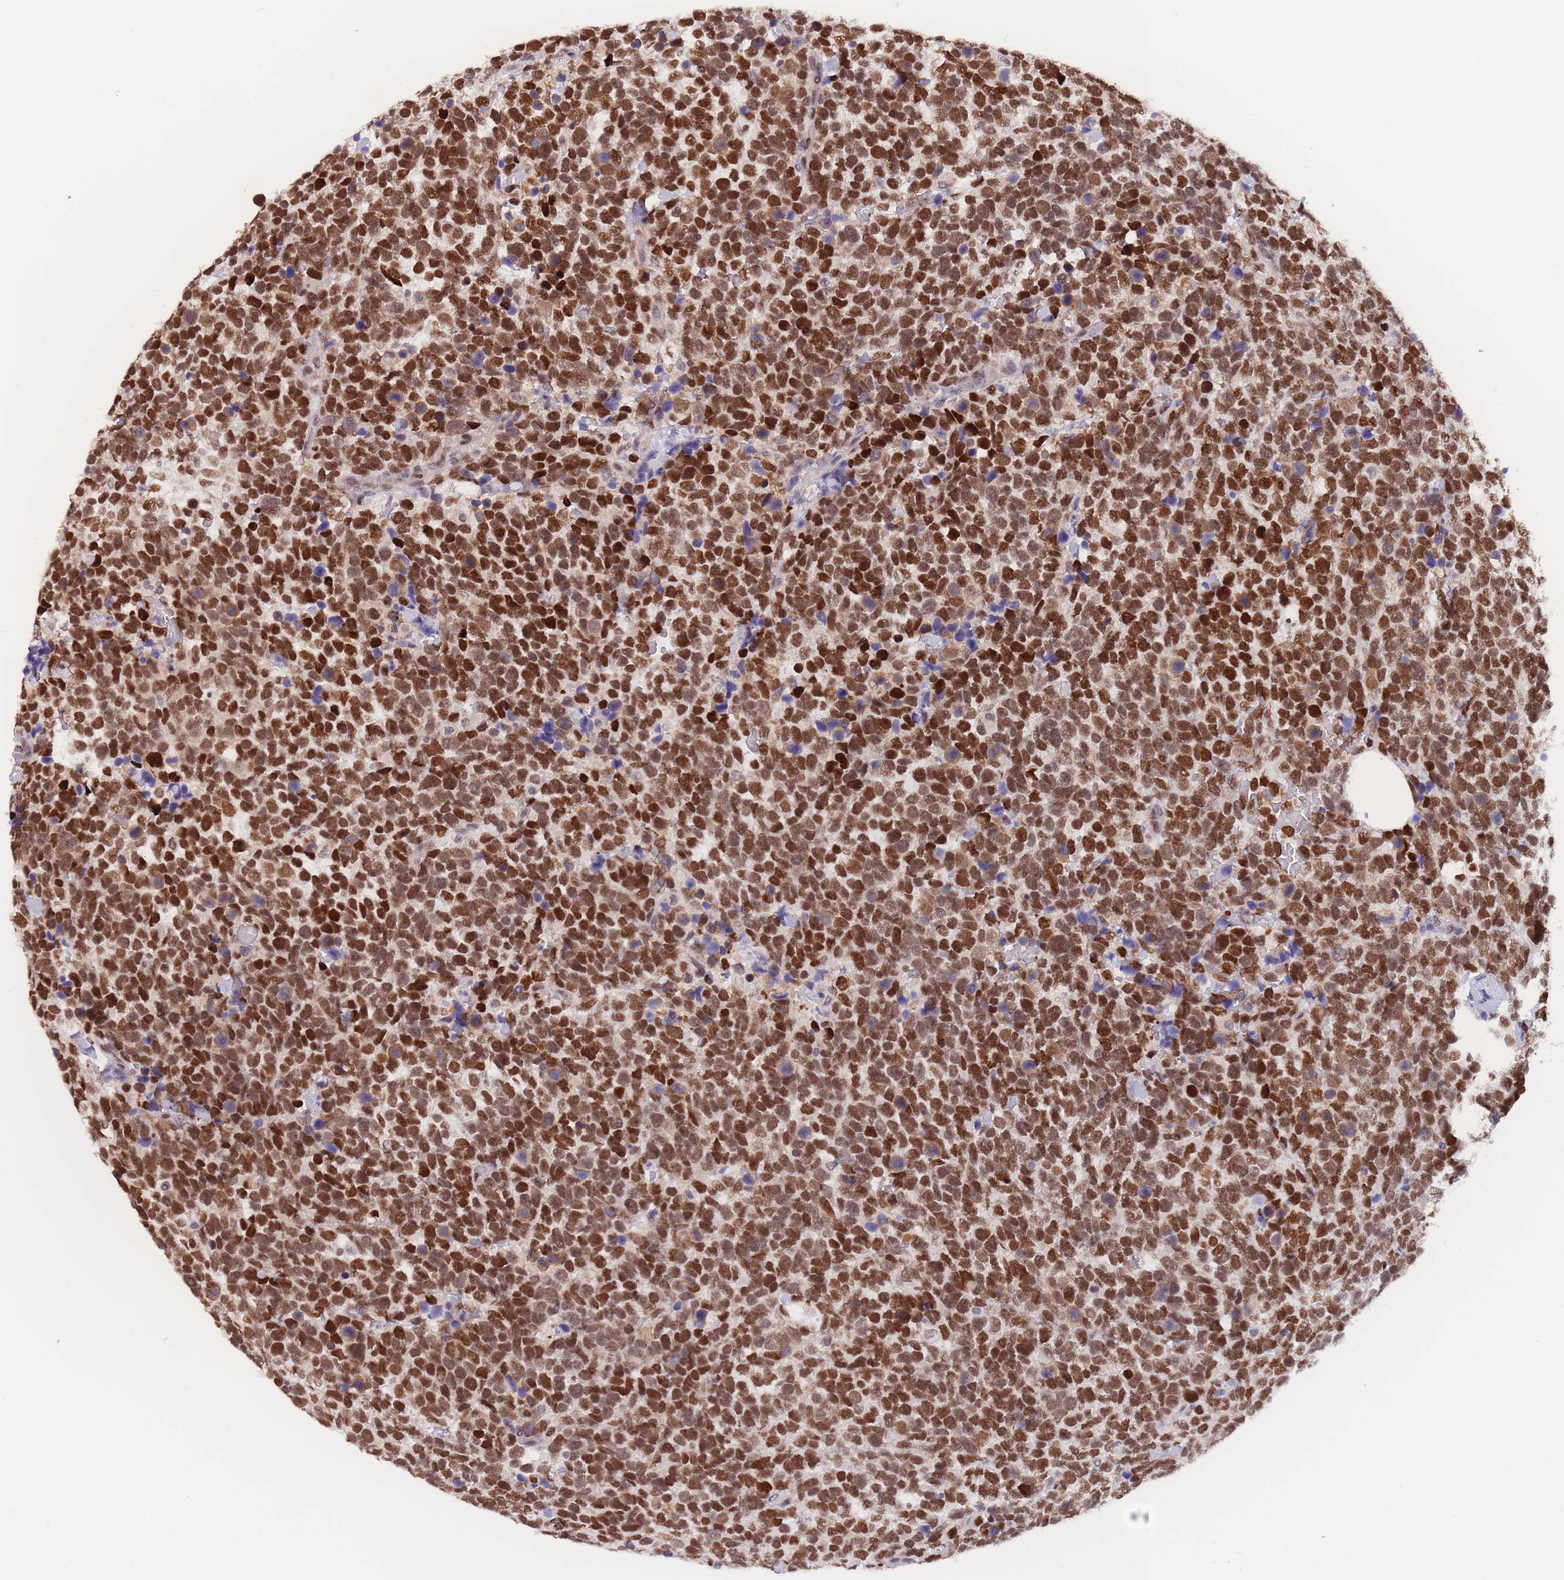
{"staining": {"intensity": "strong", "quantity": ">75%", "location": "nuclear"}, "tissue": "urothelial cancer", "cell_type": "Tumor cells", "image_type": "cancer", "snomed": [{"axis": "morphology", "description": "Urothelial carcinoma, High grade"}, {"axis": "topography", "description": "Urinary bladder"}], "caption": "Immunohistochemical staining of urothelial cancer demonstrates high levels of strong nuclear protein positivity in approximately >75% of tumor cells. (IHC, brightfield microscopy, high magnification).", "gene": "NASP", "patient": {"sex": "female", "age": 82}}